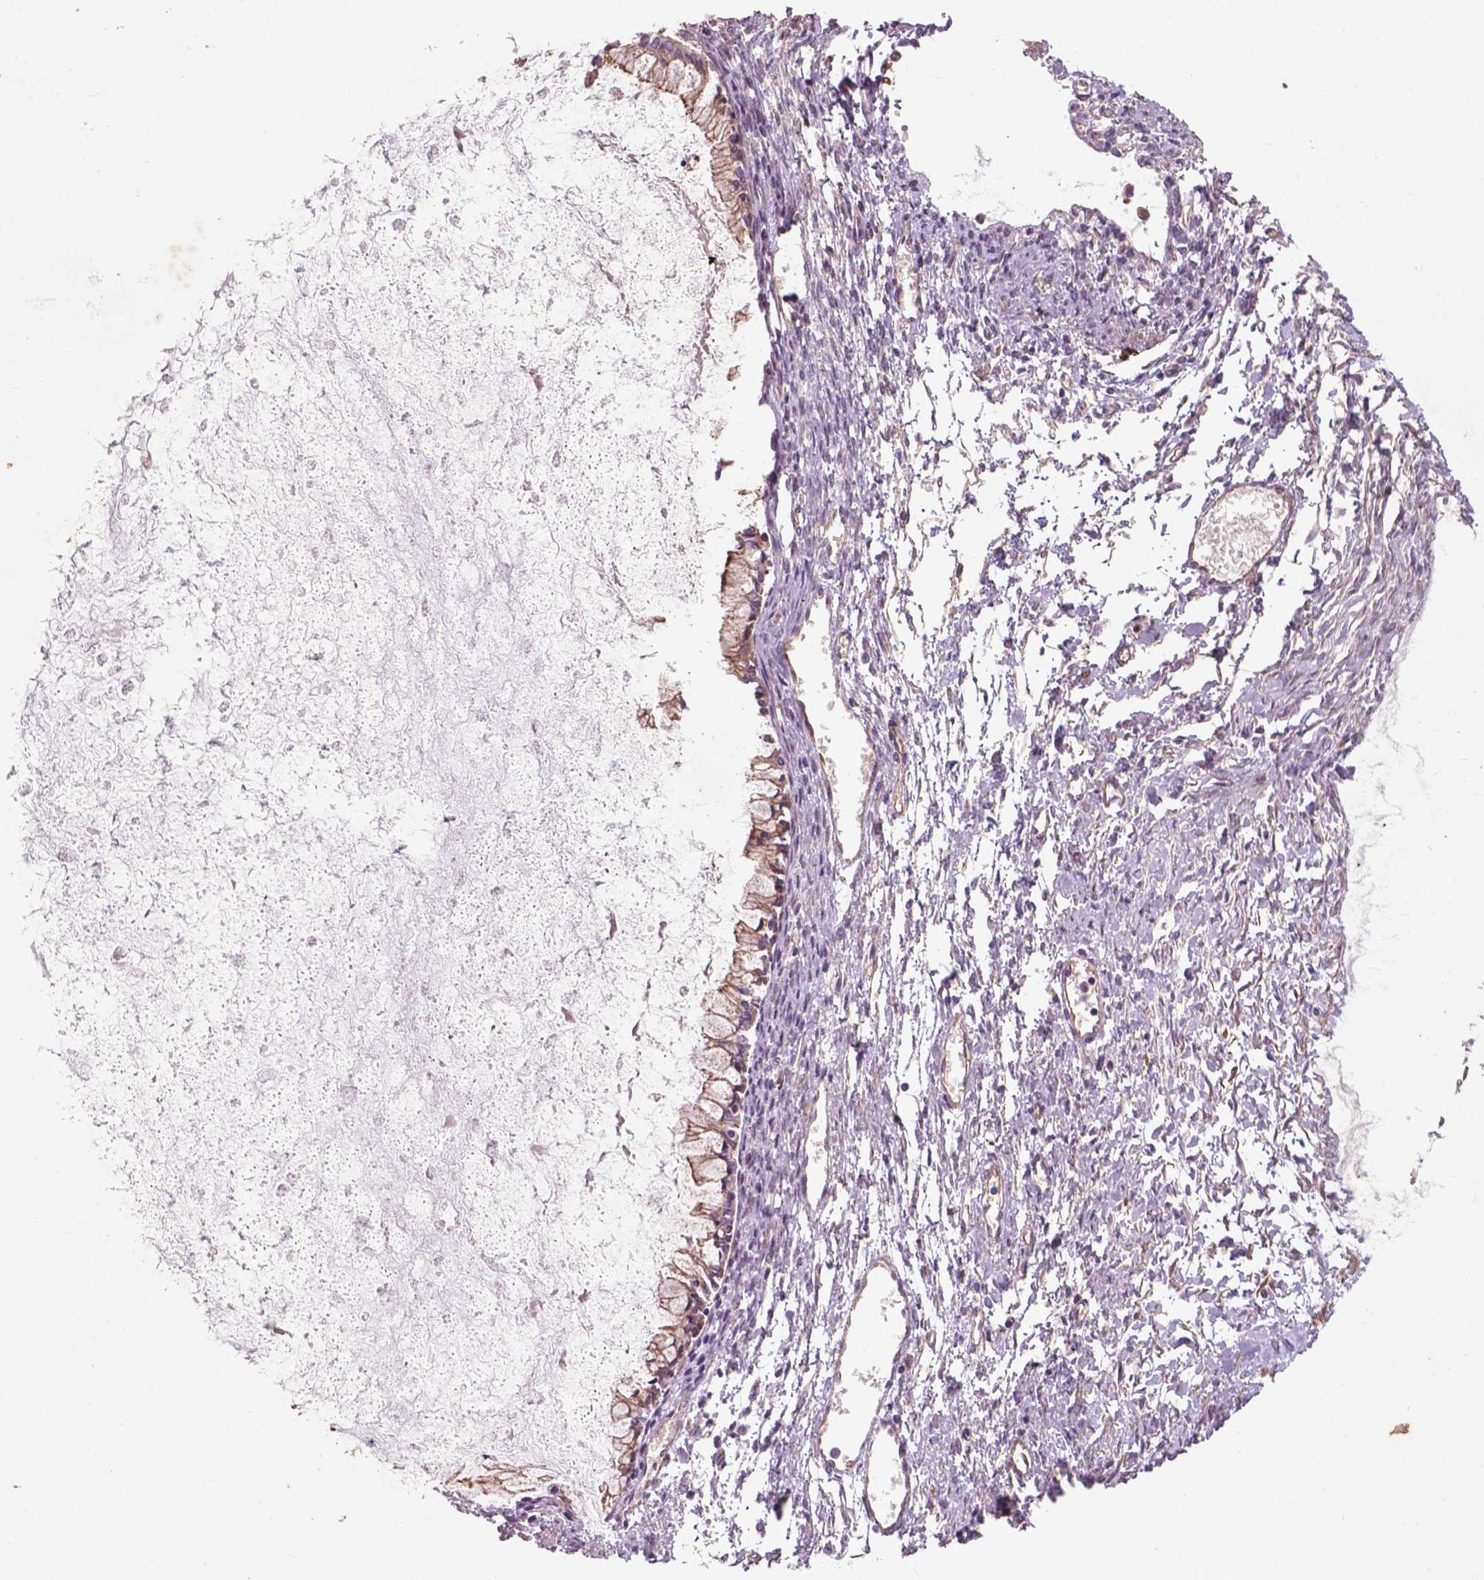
{"staining": {"intensity": "weak", "quantity": ">75%", "location": "cytoplasmic/membranous"}, "tissue": "ovarian cancer", "cell_type": "Tumor cells", "image_type": "cancer", "snomed": [{"axis": "morphology", "description": "Cystadenocarcinoma, mucinous, NOS"}, {"axis": "topography", "description": "Ovary"}], "caption": "A micrograph of human mucinous cystadenocarcinoma (ovarian) stained for a protein exhibits weak cytoplasmic/membranous brown staining in tumor cells.", "gene": "RFPL4B", "patient": {"sex": "female", "age": 67}}